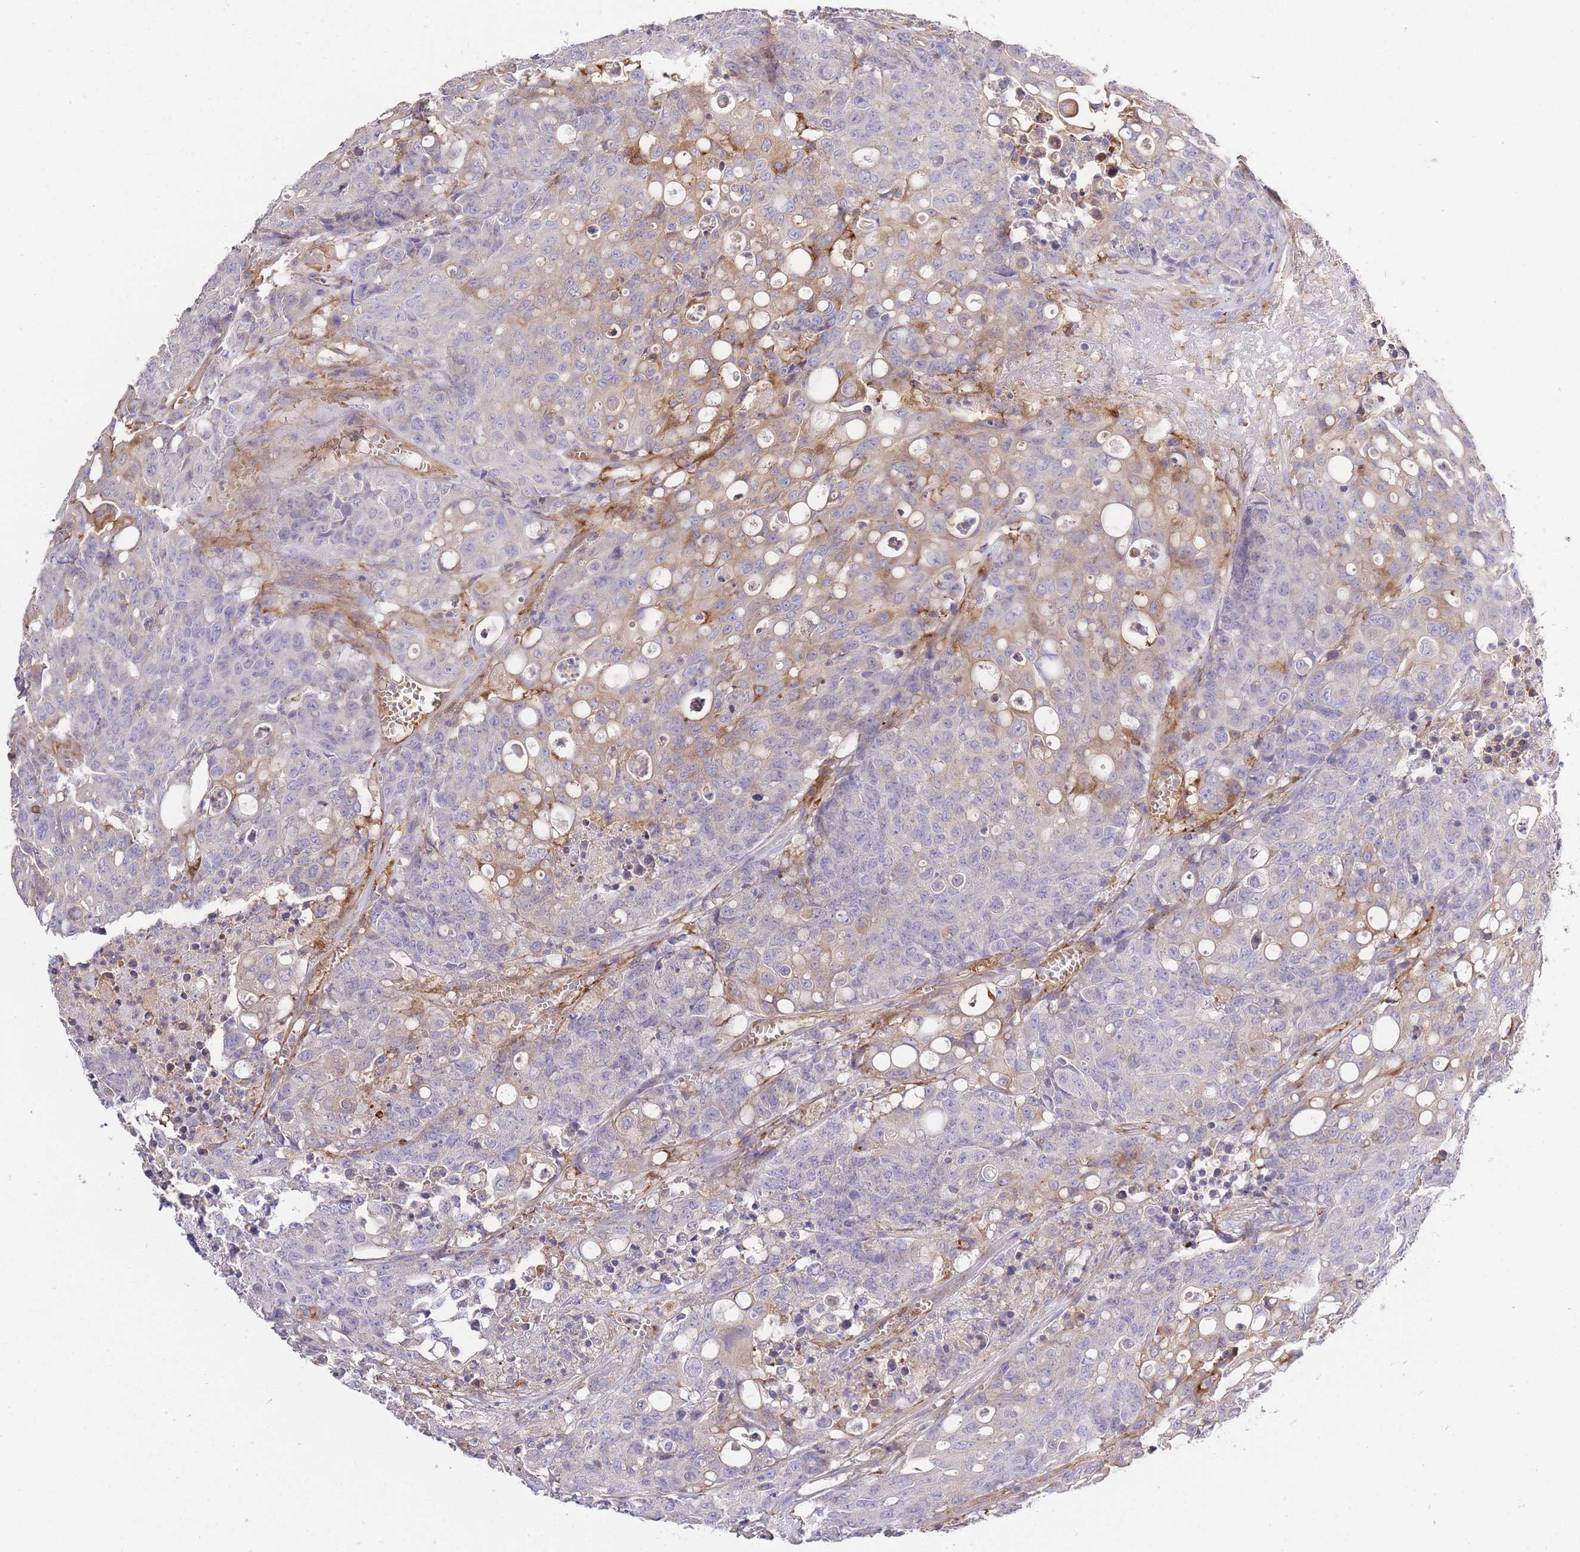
{"staining": {"intensity": "moderate", "quantity": "<25%", "location": "cytoplasmic/membranous"}, "tissue": "colorectal cancer", "cell_type": "Tumor cells", "image_type": "cancer", "snomed": [{"axis": "morphology", "description": "Adenocarcinoma, NOS"}, {"axis": "topography", "description": "Colon"}], "caption": "Moderate cytoplasmic/membranous staining for a protein is identified in approximately <25% of tumor cells of colorectal cancer using immunohistochemistry (IHC).", "gene": "INSYN2B", "patient": {"sex": "male", "age": 51}}